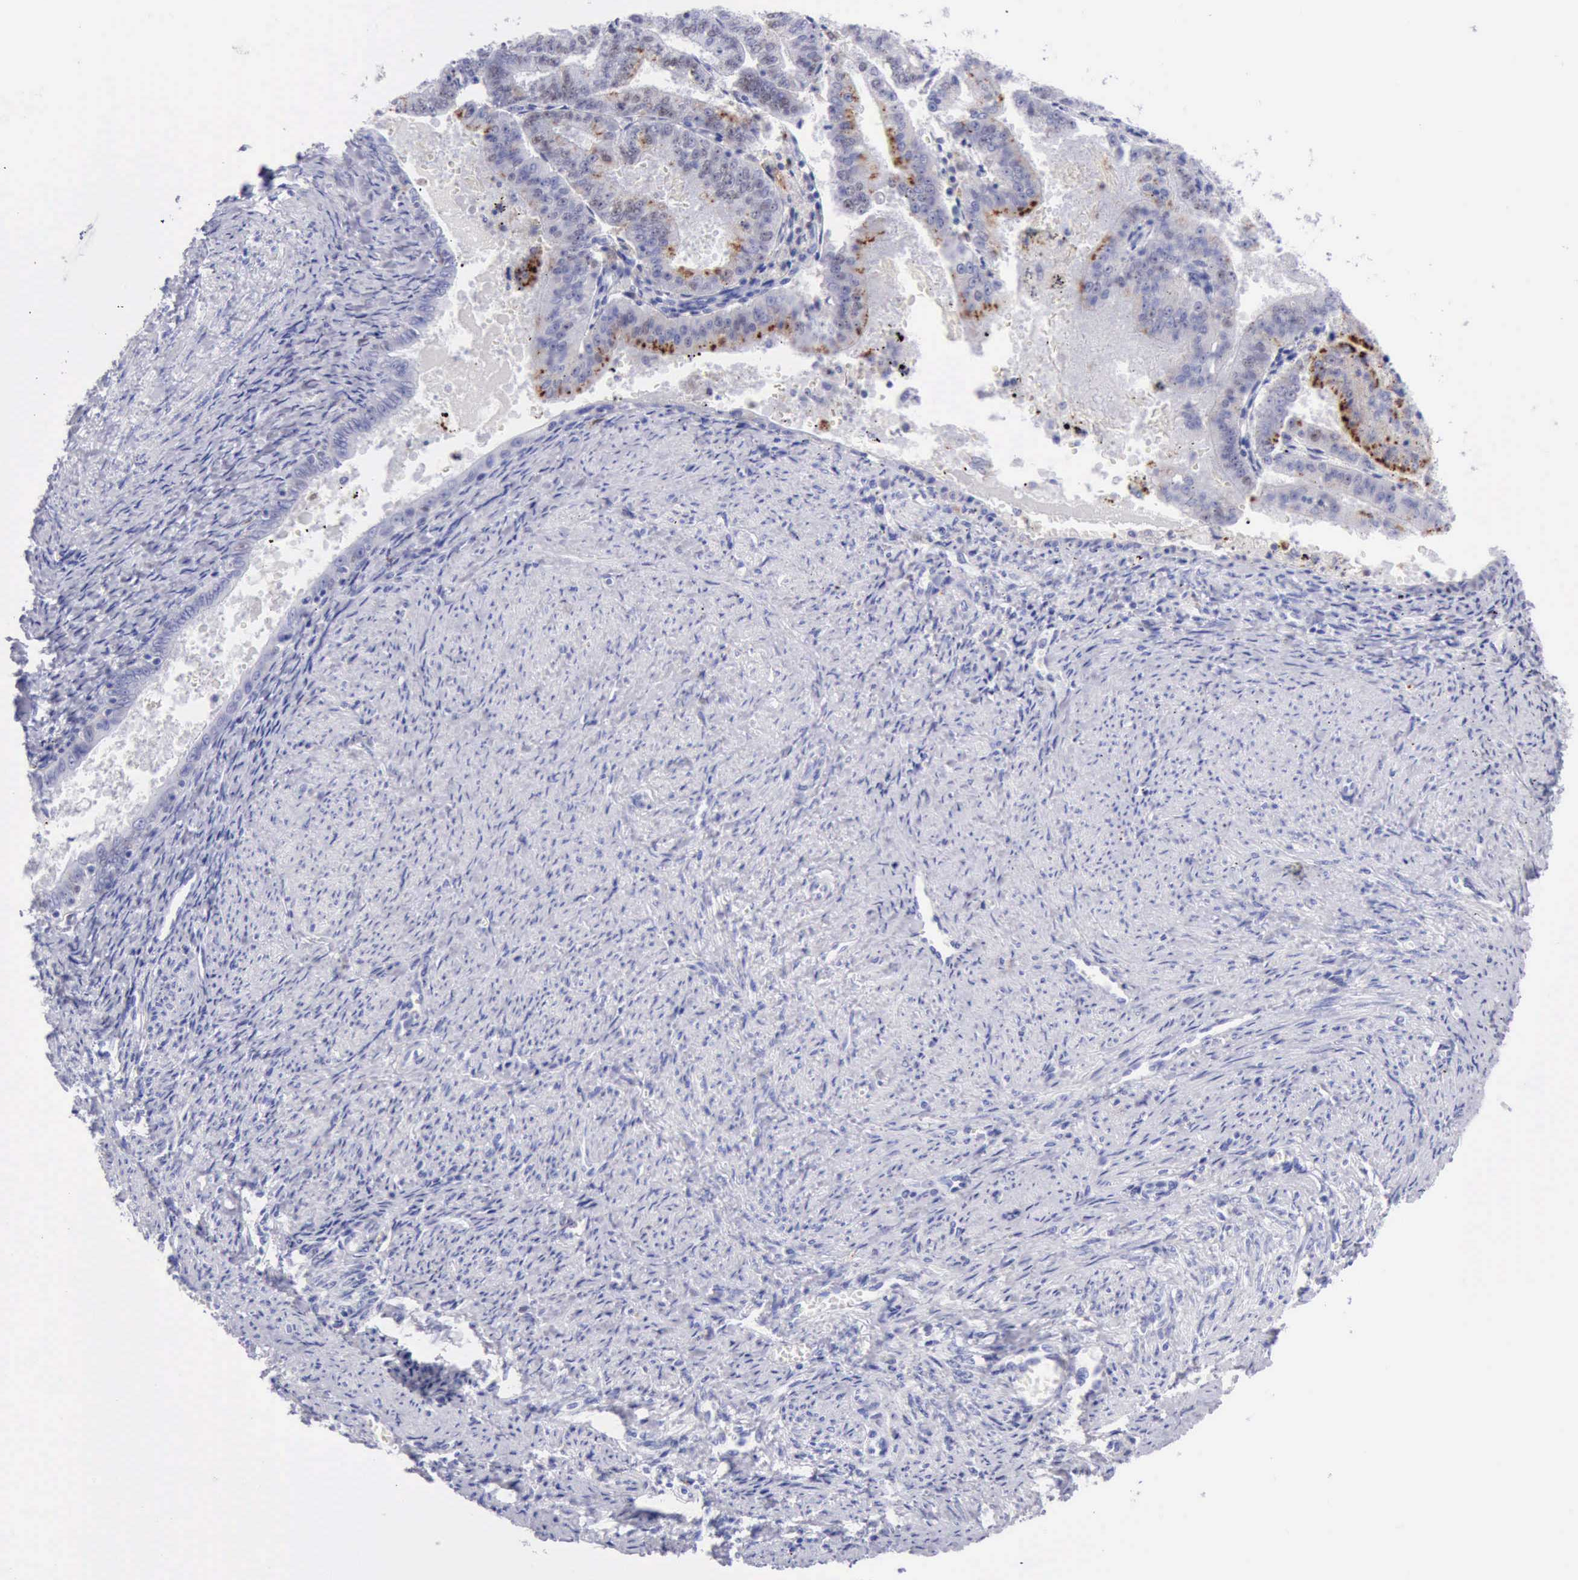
{"staining": {"intensity": "strong", "quantity": "25%-75%", "location": "cytoplasmic/membranous,nuclear"}, "tissue": "endometrial cancer", "cell_type": "Tumor cells", "image_type": "cancer", "snomed": [{"axis": "morphology", "description": "Adenocarcinoma, NOS"}, {"axis": "topography", "description": "Endometrium"}], "caption": "The immunohistochemical stain shows strong cytoplasmic/membranous and nuclear expression in tumor cells of endometrial adenocarcinoma tissue.", "gene": "MCM2", "patient": {"sex": "female", "age": 66}}